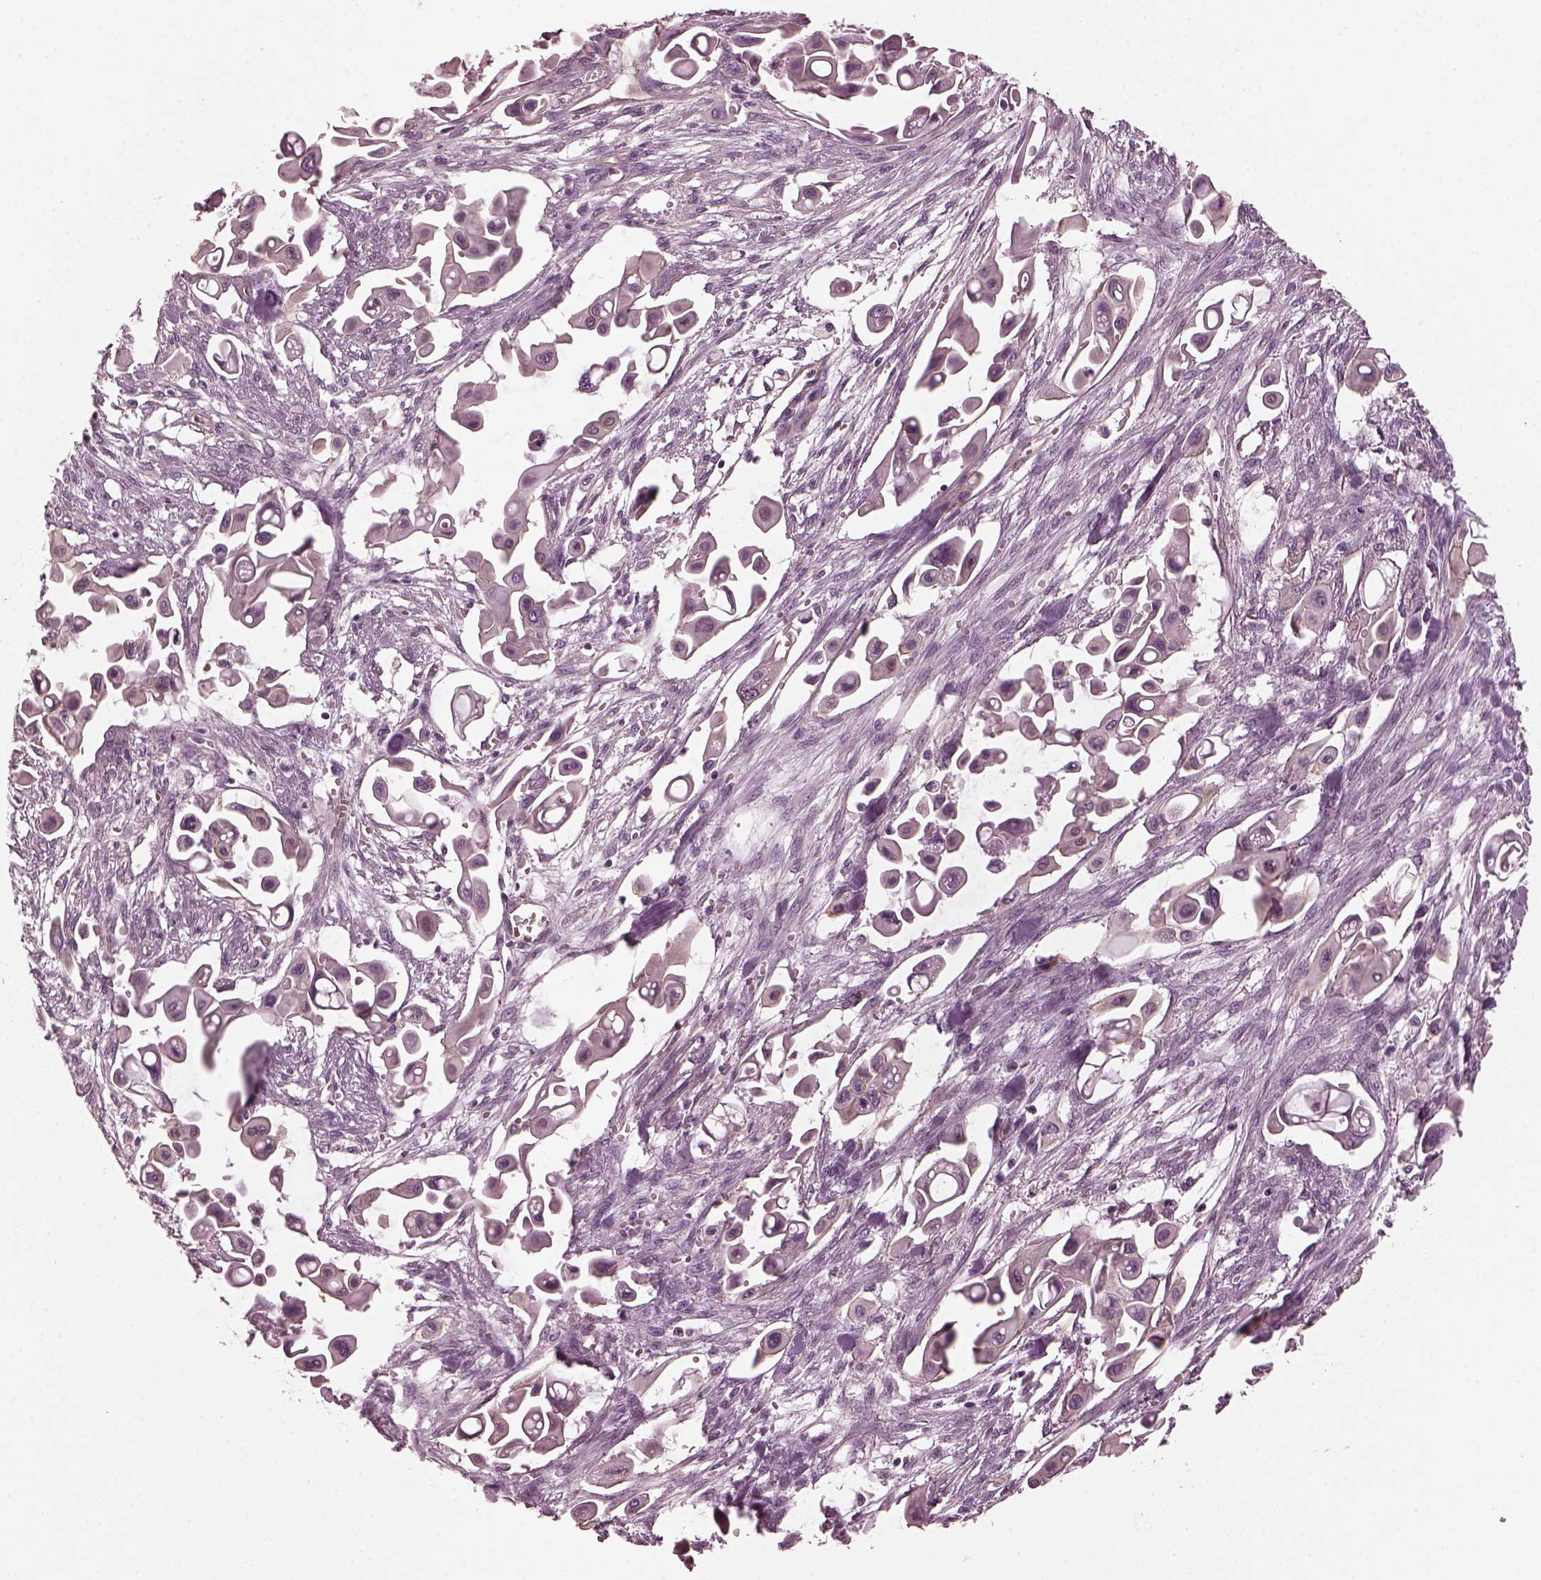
{"staining": {"intensity": "negative", "quantity": "none", "location": "none"}, "tissue": "pancreatic cancer", "cell_type": "Tumor cells", "image_type": "cancer", "snomed": [{"axis": "morphology", "description": "Adenocarcinoma, NOS"}, {"axis": "topography", "description": "Pancreas"}], "caption": "Protein analysis of pancreatic cancer (adenocarcinoma) exhibits no significant staining in tumor cells.", "gene": "ODAD1", "patient": {"sex": "male", "age": 50}}